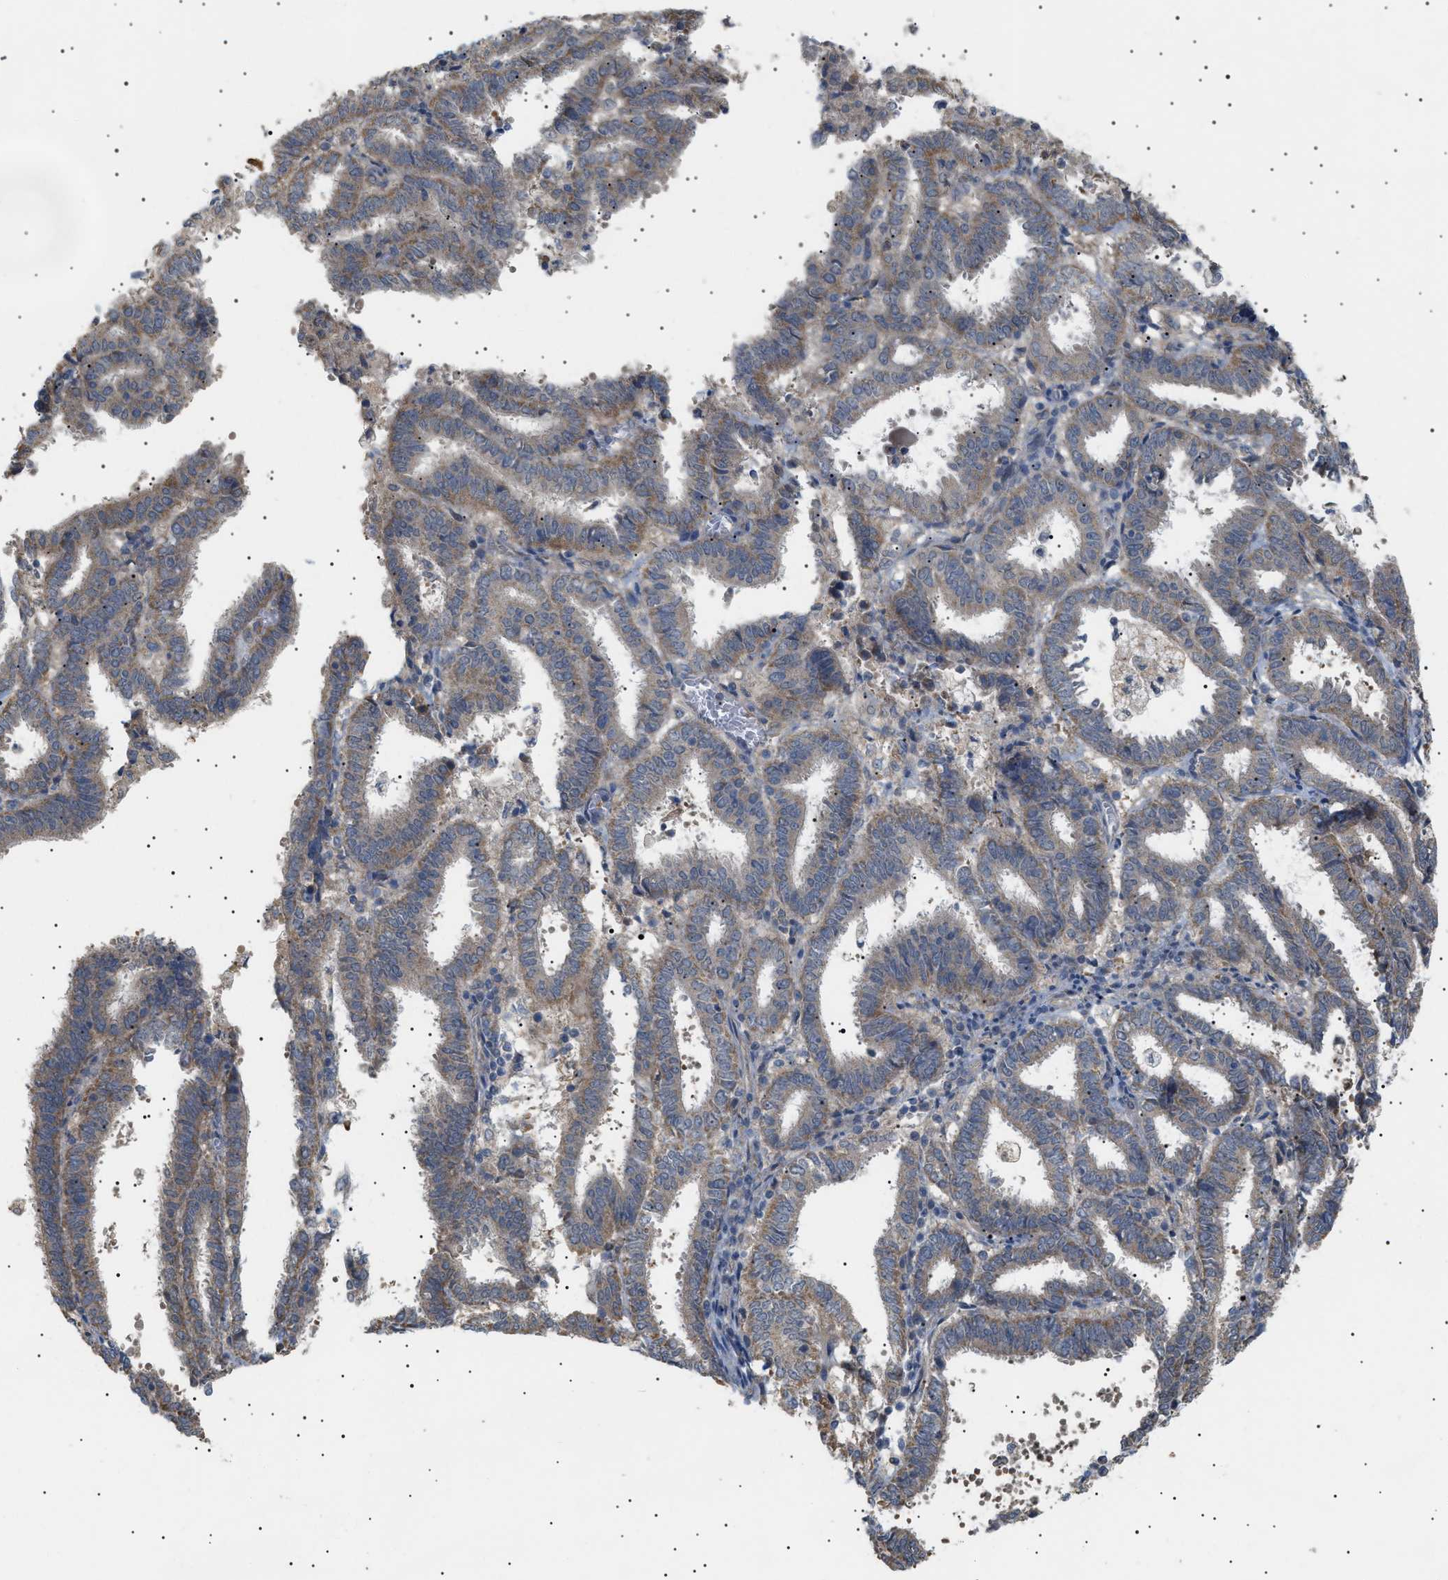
{"staining": {"intensity": "weak", "quantity": ">75%", "location": "cytoplasmic/membranous"}, "tissue": "endometrial cancer", "cell_type": "Tumor cells", "image_type": "cancer", "snomed": [{"axis": "morphology", "description": "Adenocarcinoma, NOS"}, {"axis": "topography", "description": "Uterus"}], "caption": "Immunohistochemical staining of endometrial cancer (adenocarcinoma) exhibits weak cytoplasmic/membranous protein expression in approximately >75% of tumor cells.", "gene": "IRS2", "patient": {"sex": "female", "age": 83}}